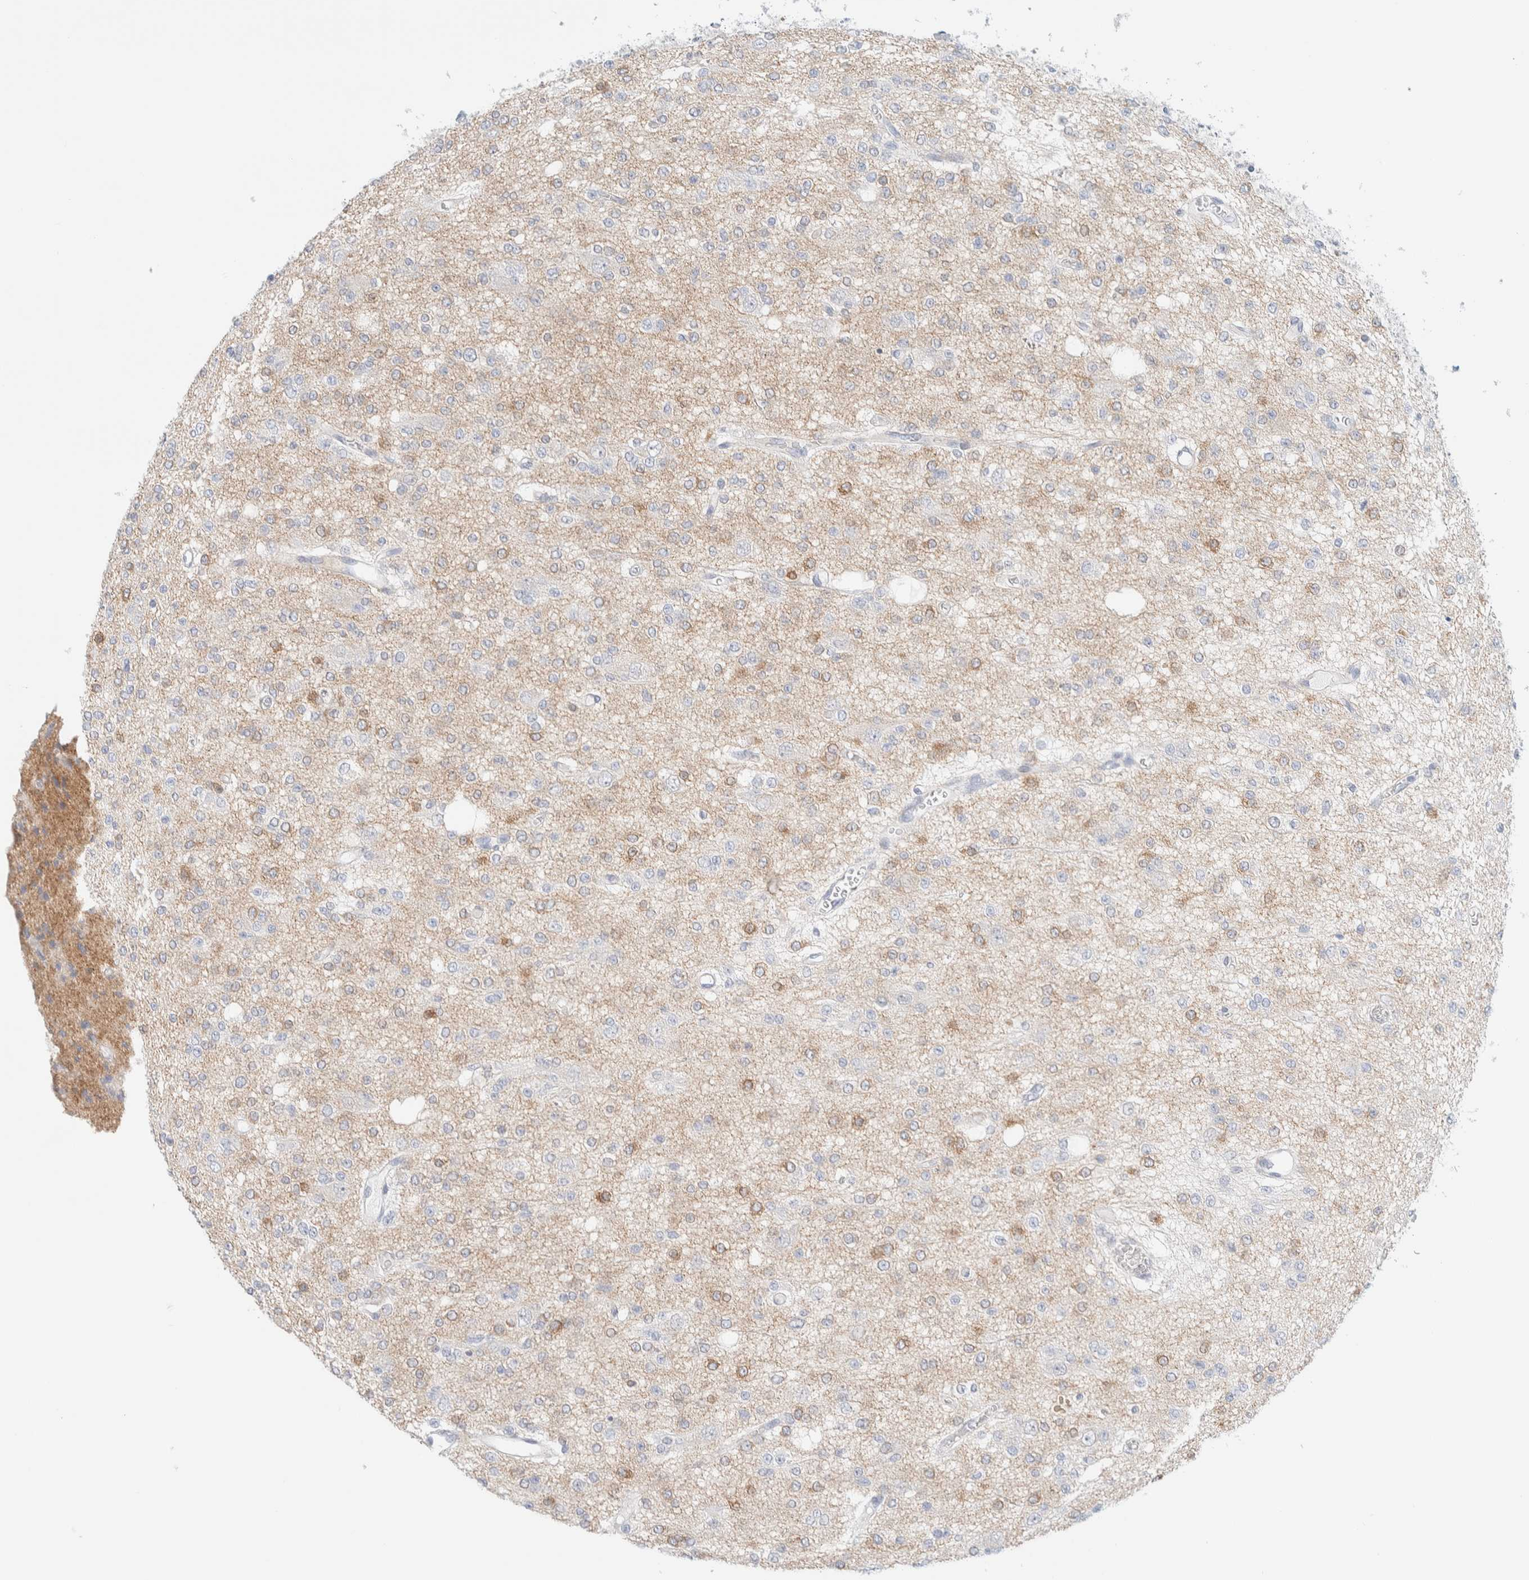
{"staining": {"intensity": "moderate", "quantity": "<25%", "location": "cytoplasmic/membranous"}, "tissue": "glioma", "cell_type": "Tumor cells", "image_type": "cancer", "snomed": [{"axis": "morphology", "description": "Glioma, malignant, Low grade"}, {"axis": "topography", "description": "Brain"}], "caption": "IHC histopathology image of low-grade glioma (malignant) stained for a protein (brown), which displays low levels of moderate cytoplasmic/membranous staining in approximately <25% of tumor cells.", "gene": "ATCAY", "patient": {"sex": "male", "age": 38}}